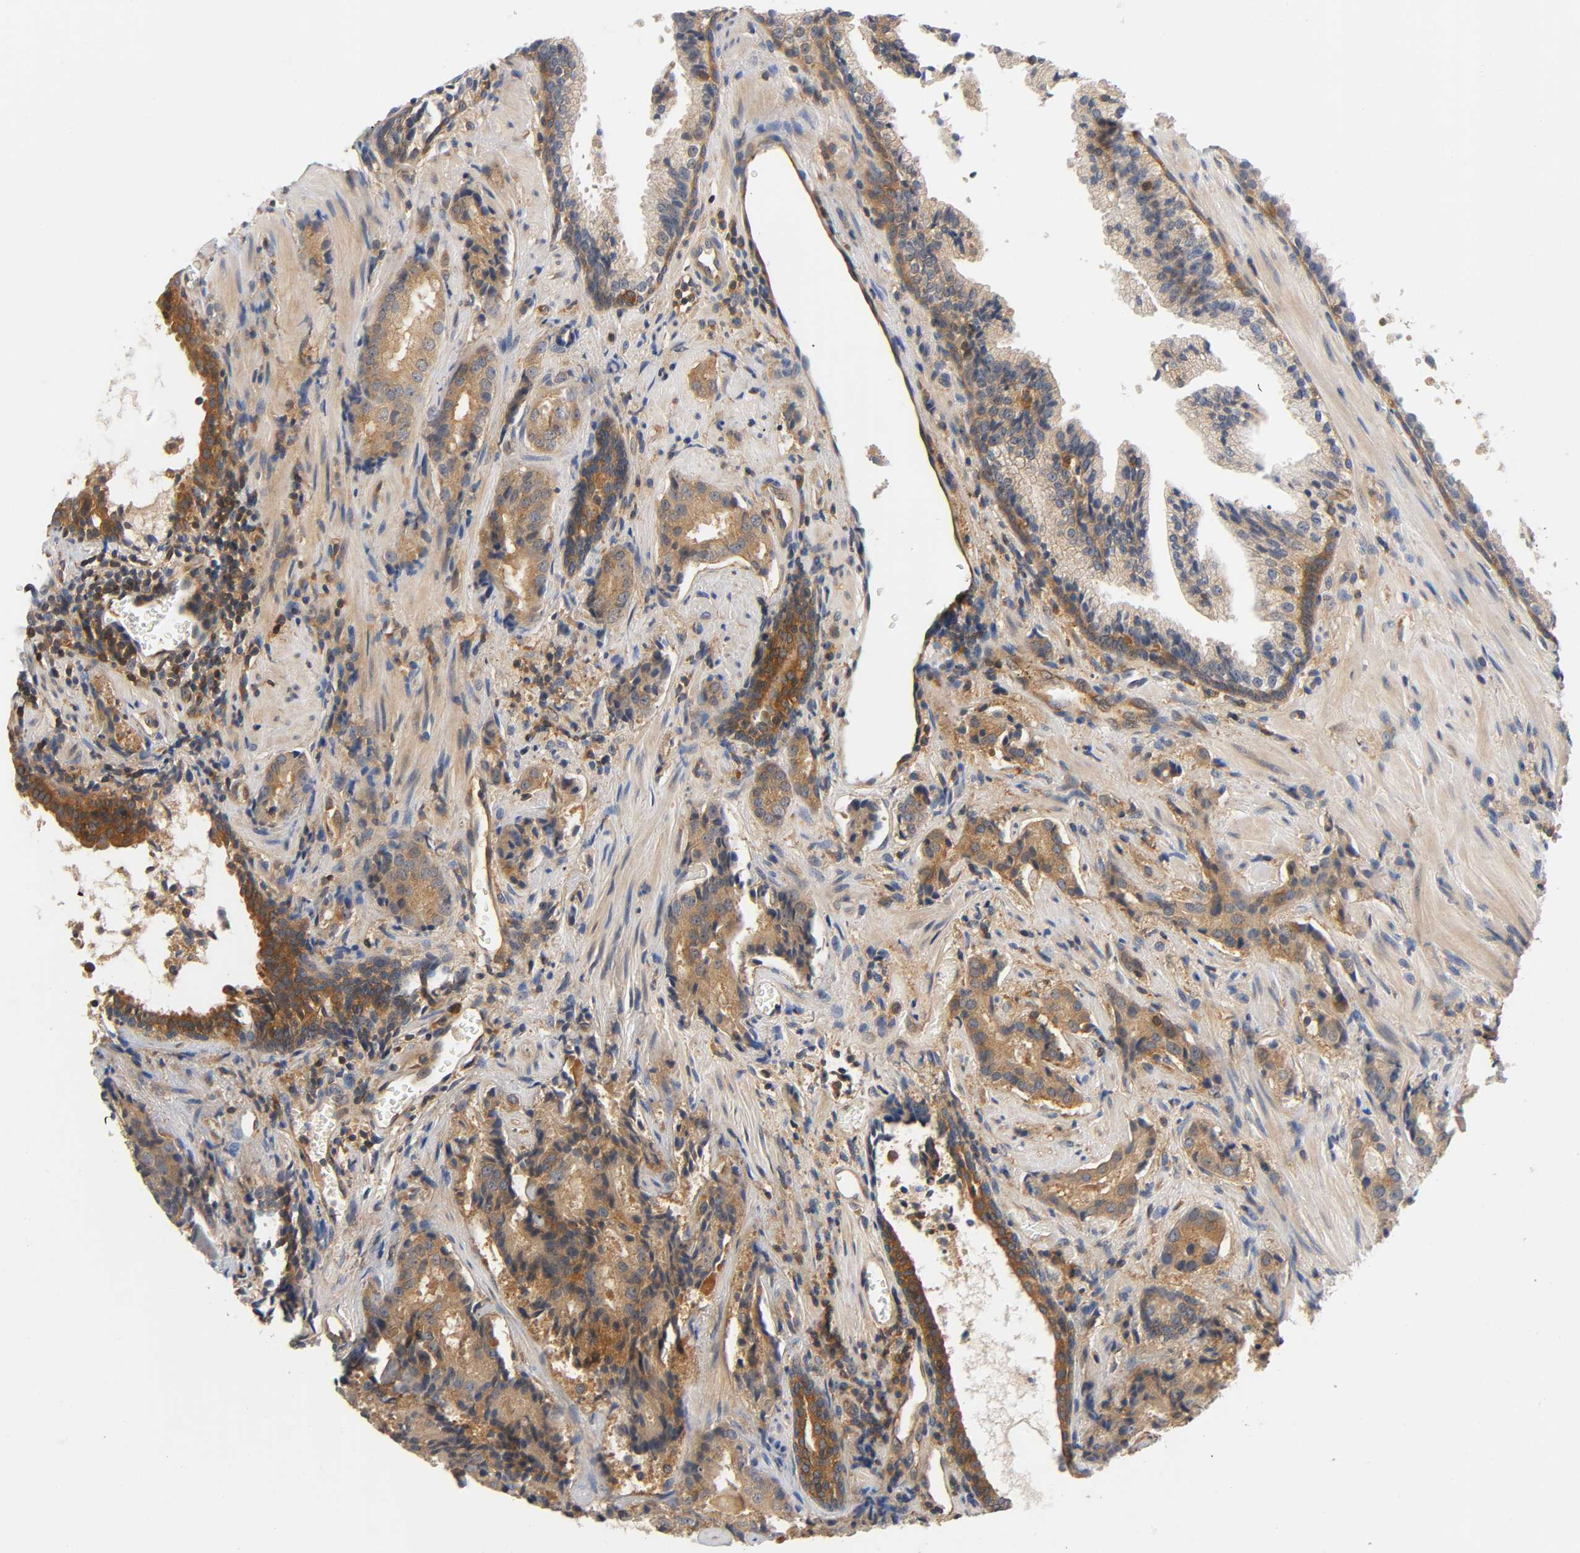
{"staining": {"intensity": "moderate", "quantity": ">75%", "location": "cytoplasmic/membranous"}, "tissue": "prostate cancer", "cell_type": "Tumor cells", "image_type": "cancer", "snomed": [{"axis": "morphology", "description": "Adenocarcinoma, High grade"}, {"axis": "topography", "description": "Prostate"}], "caption": "The histopathology image reveals immunohistochemical staining of prostate cancer (high-grade adenocarcinoma). There is moderate cytoplasmic/membranous expression is appreciated in approximately >75% of tumor cells.", "gene": "PRKAB1", "patient": {"sex": "male", "age": 58}}